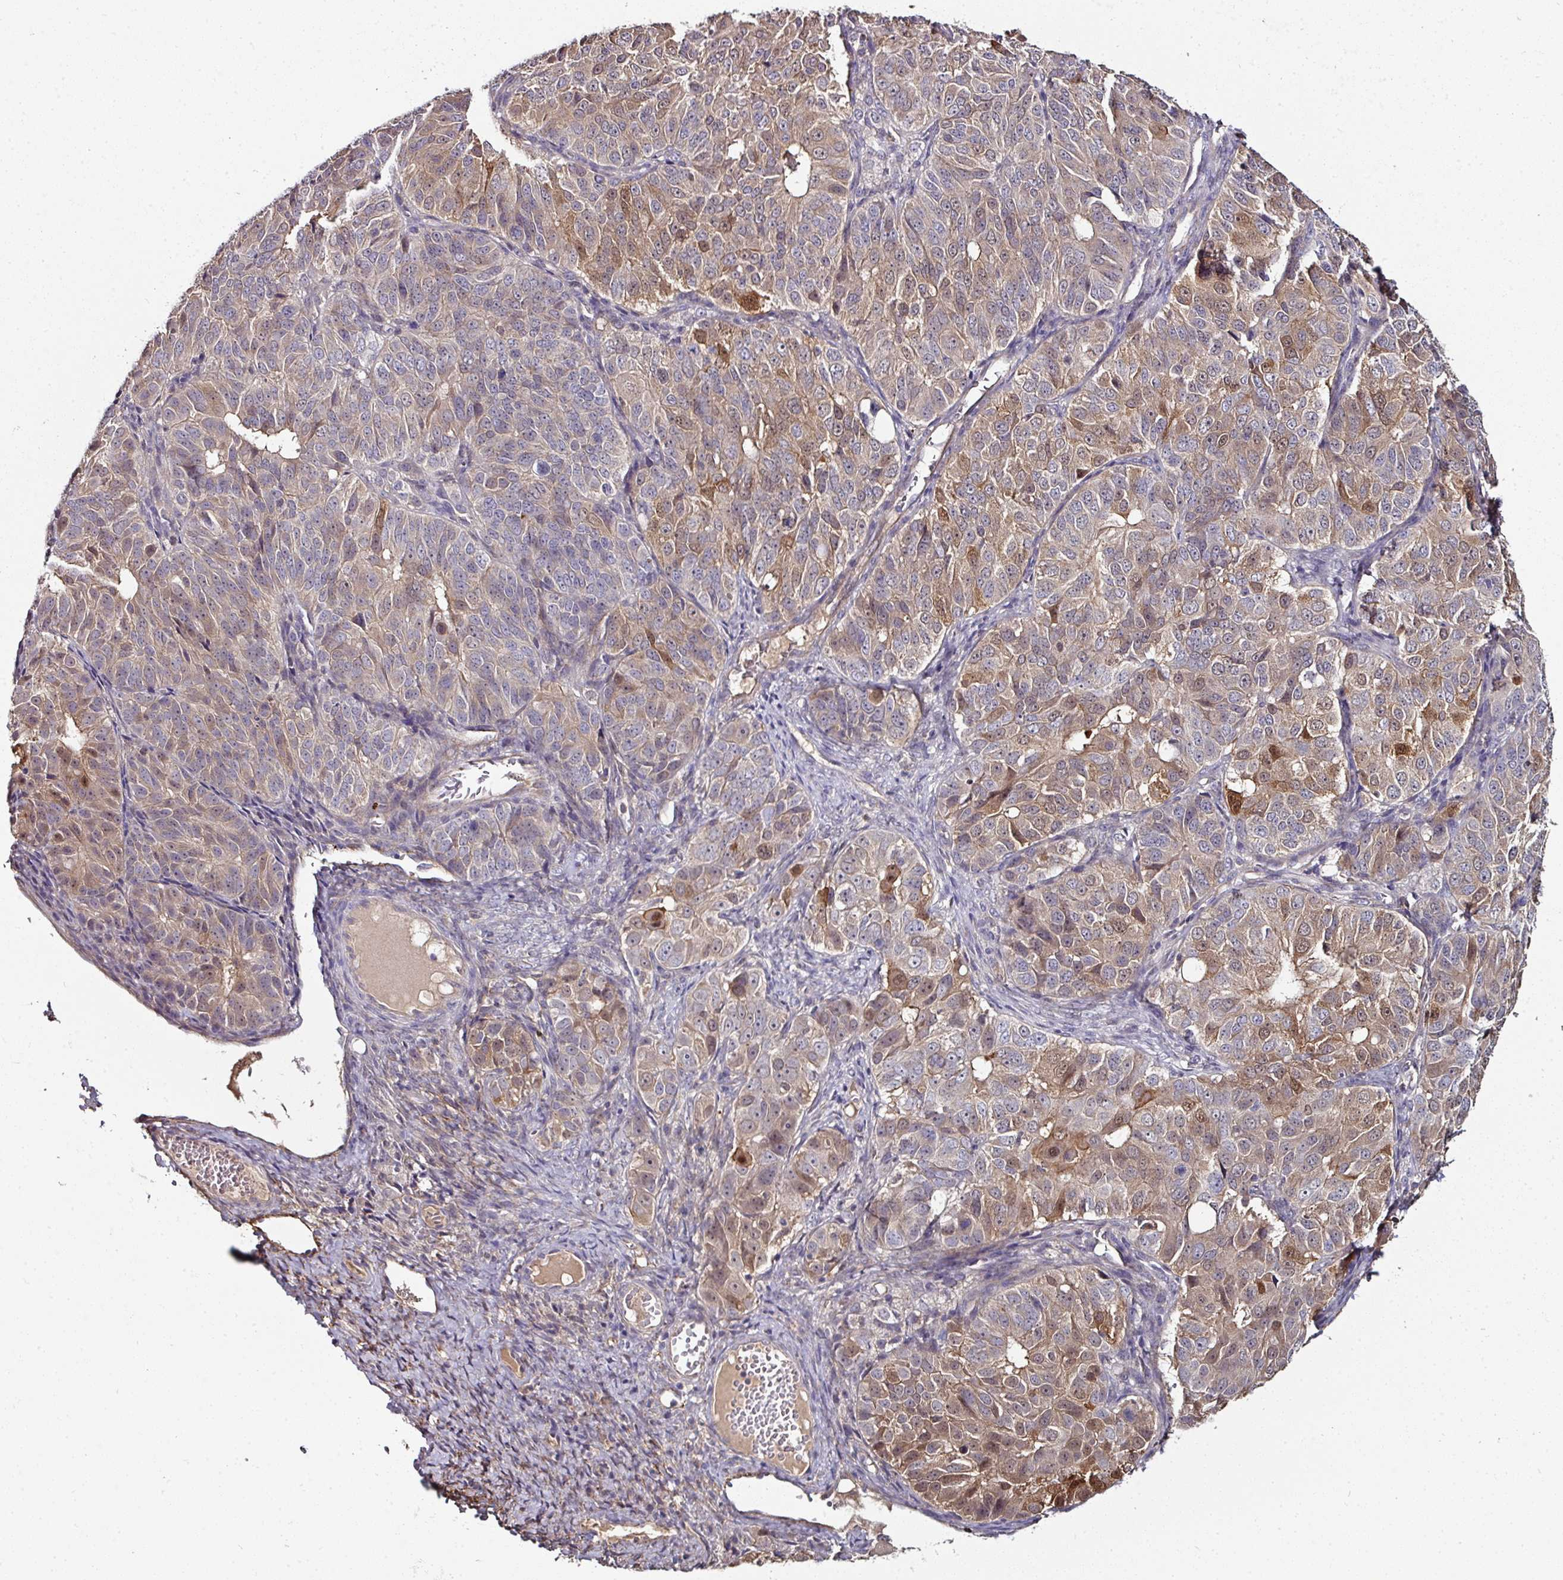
{"staining": {"intensity": "moderate", "quantity": "25%-75%", "location": "cytoplasmic/membranous"}, "tissue": "ovarian cancer", "cell_type": "Tumor cells", "image_type": "cancer", "snomed": [{"axis": "morphology", "description": "Carcinoma, endometroid"}, {"axis": "topography", "description": "Ovary"}], "caption": "Human ovarian endometroid carcinoma stained with a brown dye displays moderate cytoplasmic/membranous positive positivity in approximately 25%-75% of tumor cells.", "gene": "CTDSP2", "patient": {"sex": "female", "age": 51}}